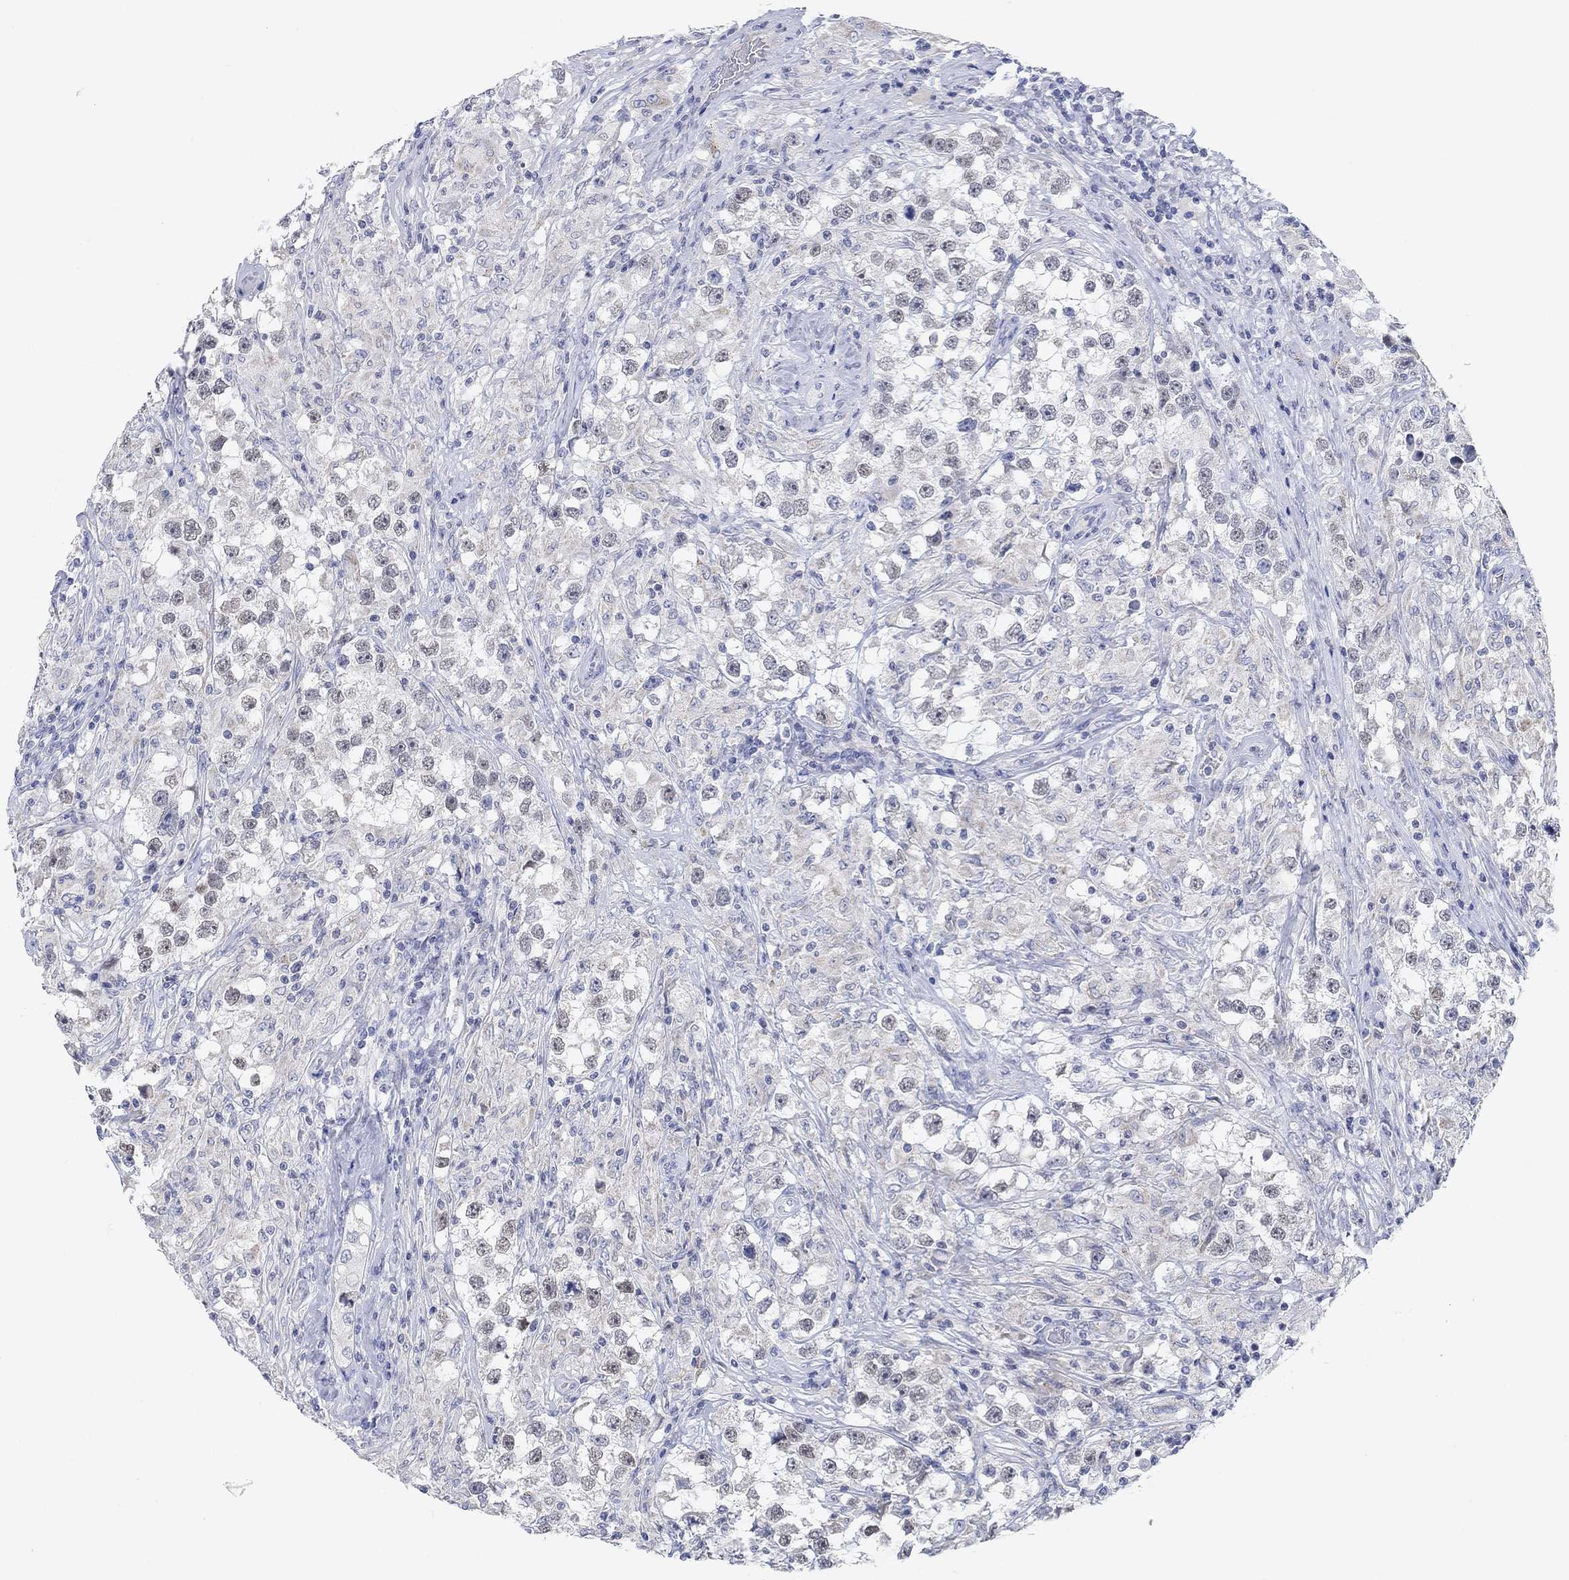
{"staining": {"intensity": "weak", "quantity": "25%-75%", "location": "nuclear"}, "tissue": "testis cancer", "cell_type": "Tumor cells", "image_type": "cancer", "snomed": [{"axis": "morphology", "description": "Seminoma, NOS"}, {"axis": "topography", "description": "Testis"}], "caption": "Testis cancer stained with a brown dye exhibits weak nuclear positive expression in approximately 25%-75% of tumor cells.", "gene": "ATP6V1E2", "patient": {"sex": "male", "age": 46}}